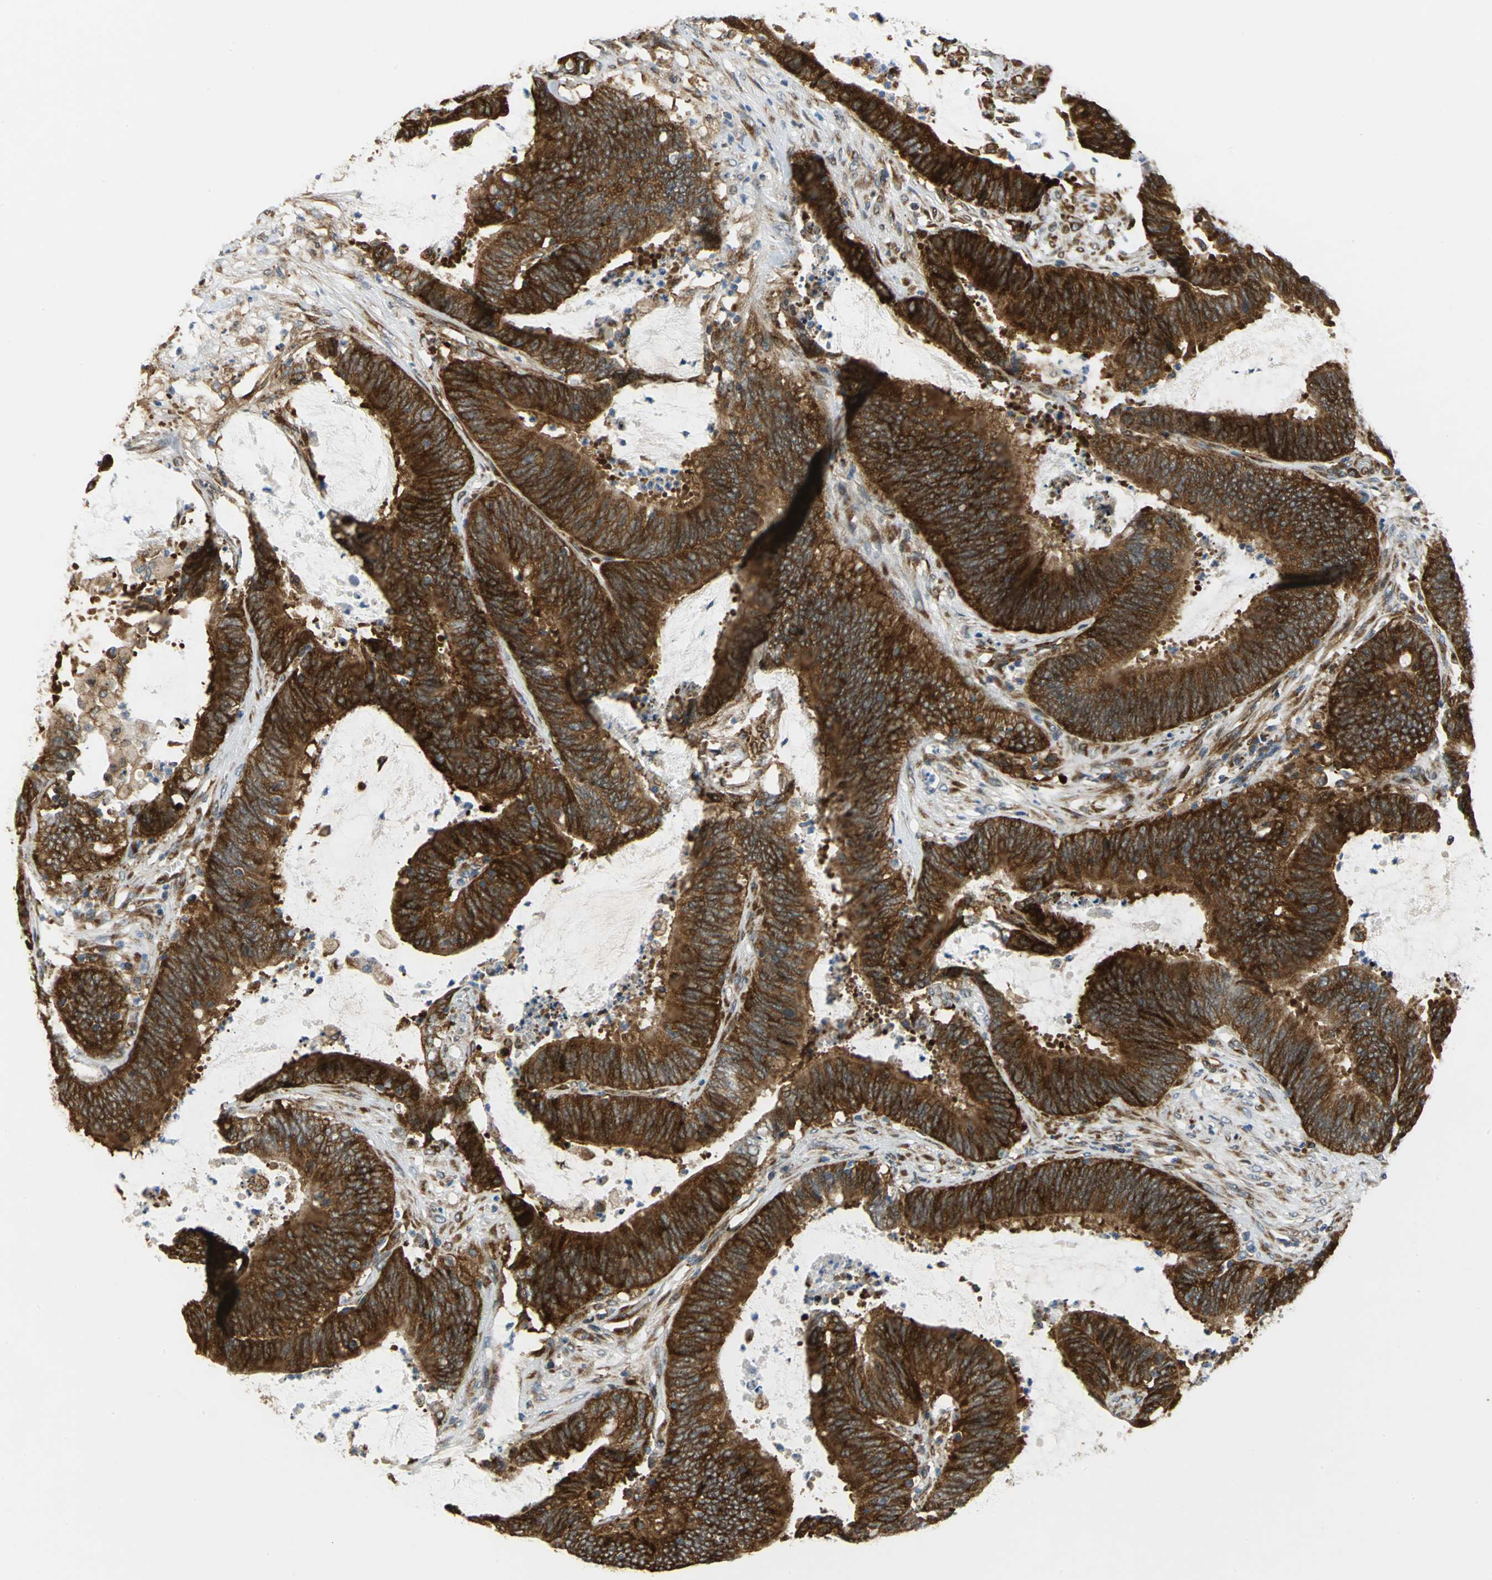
{"staining": {"intensity": "strong", "quantity": ">75%", "location": "cytoplasmic/membranous"}, "tissue": "colorectal cancer", "cell_type": "Tumor cells", "image_type": "cancer", "snomed": [{"axis": "morphology", "description": "Adenocarcinoma, NOS"}, {"axis": "topography", "description": "Rectum"}], "caption": "Immunohistochemistry image of human colorectal cancer stained for a protein (brown), which reveals high levels of strong cytoplasmic/membranous positivity in approximately >75% of tumor cells.", "gene": "YBX1", "patient": {"sex": "female", "age": 66}}